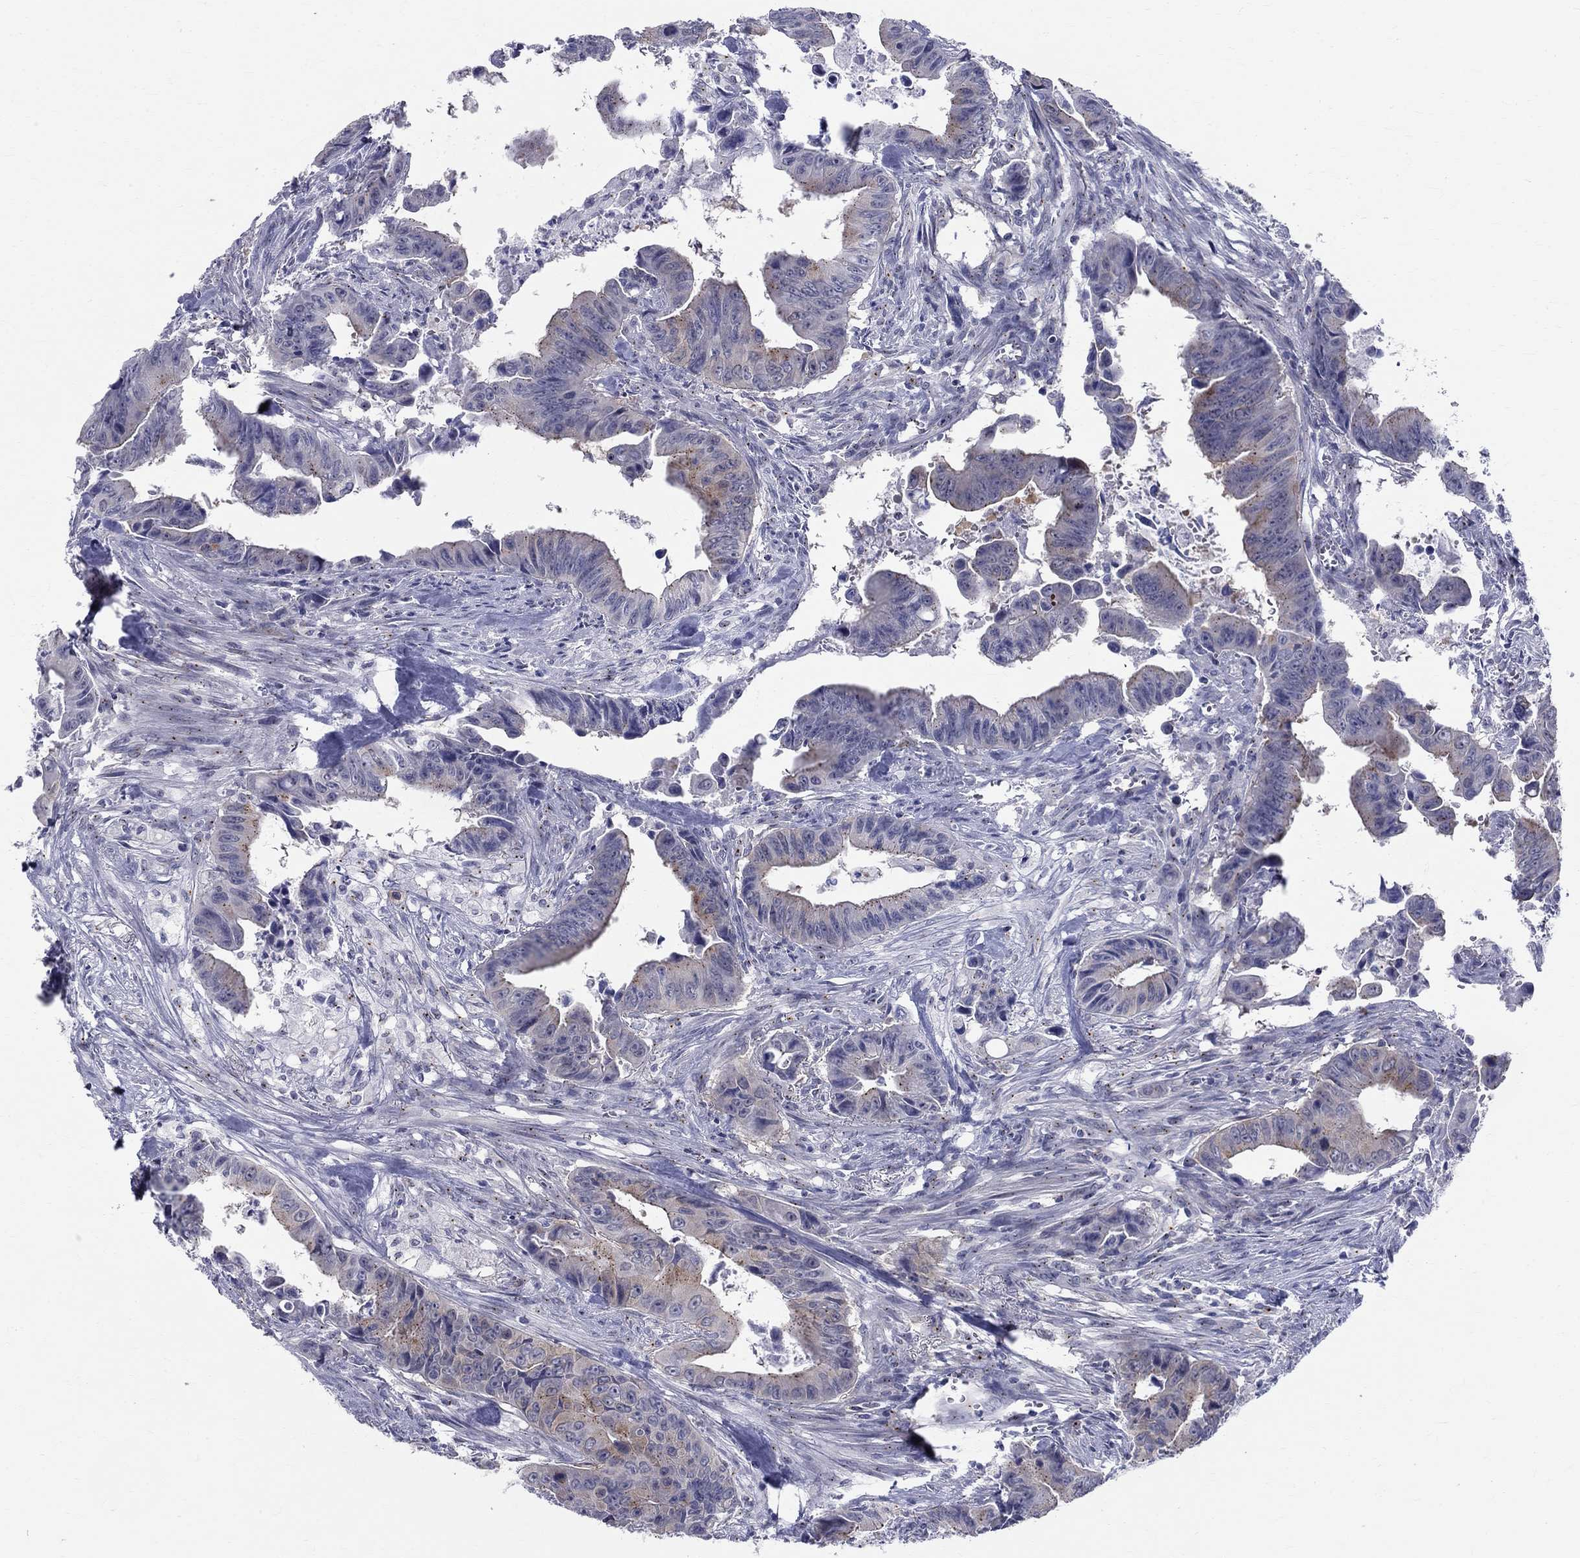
{"staining": {"intensity": "weak", "quantity": "<25%", "location": "cytoplasmic/membranous"}, "tissue": "colorectal cancer", "cell_type": "Tumor cells", "image_type": "cancer", "snomed": [{"axis": "morphology", "description": "Adenocarcinoma, NOS"}, {"axis": "topography", "description": "Colon"}], "caption": "High power microscopy histopathology image of an IHC histopathology image of colorectal cancer, revealing no significant expression in tumor cells.", "gene": "CEP43", "patient": {"sex": "female", "age": 87}}